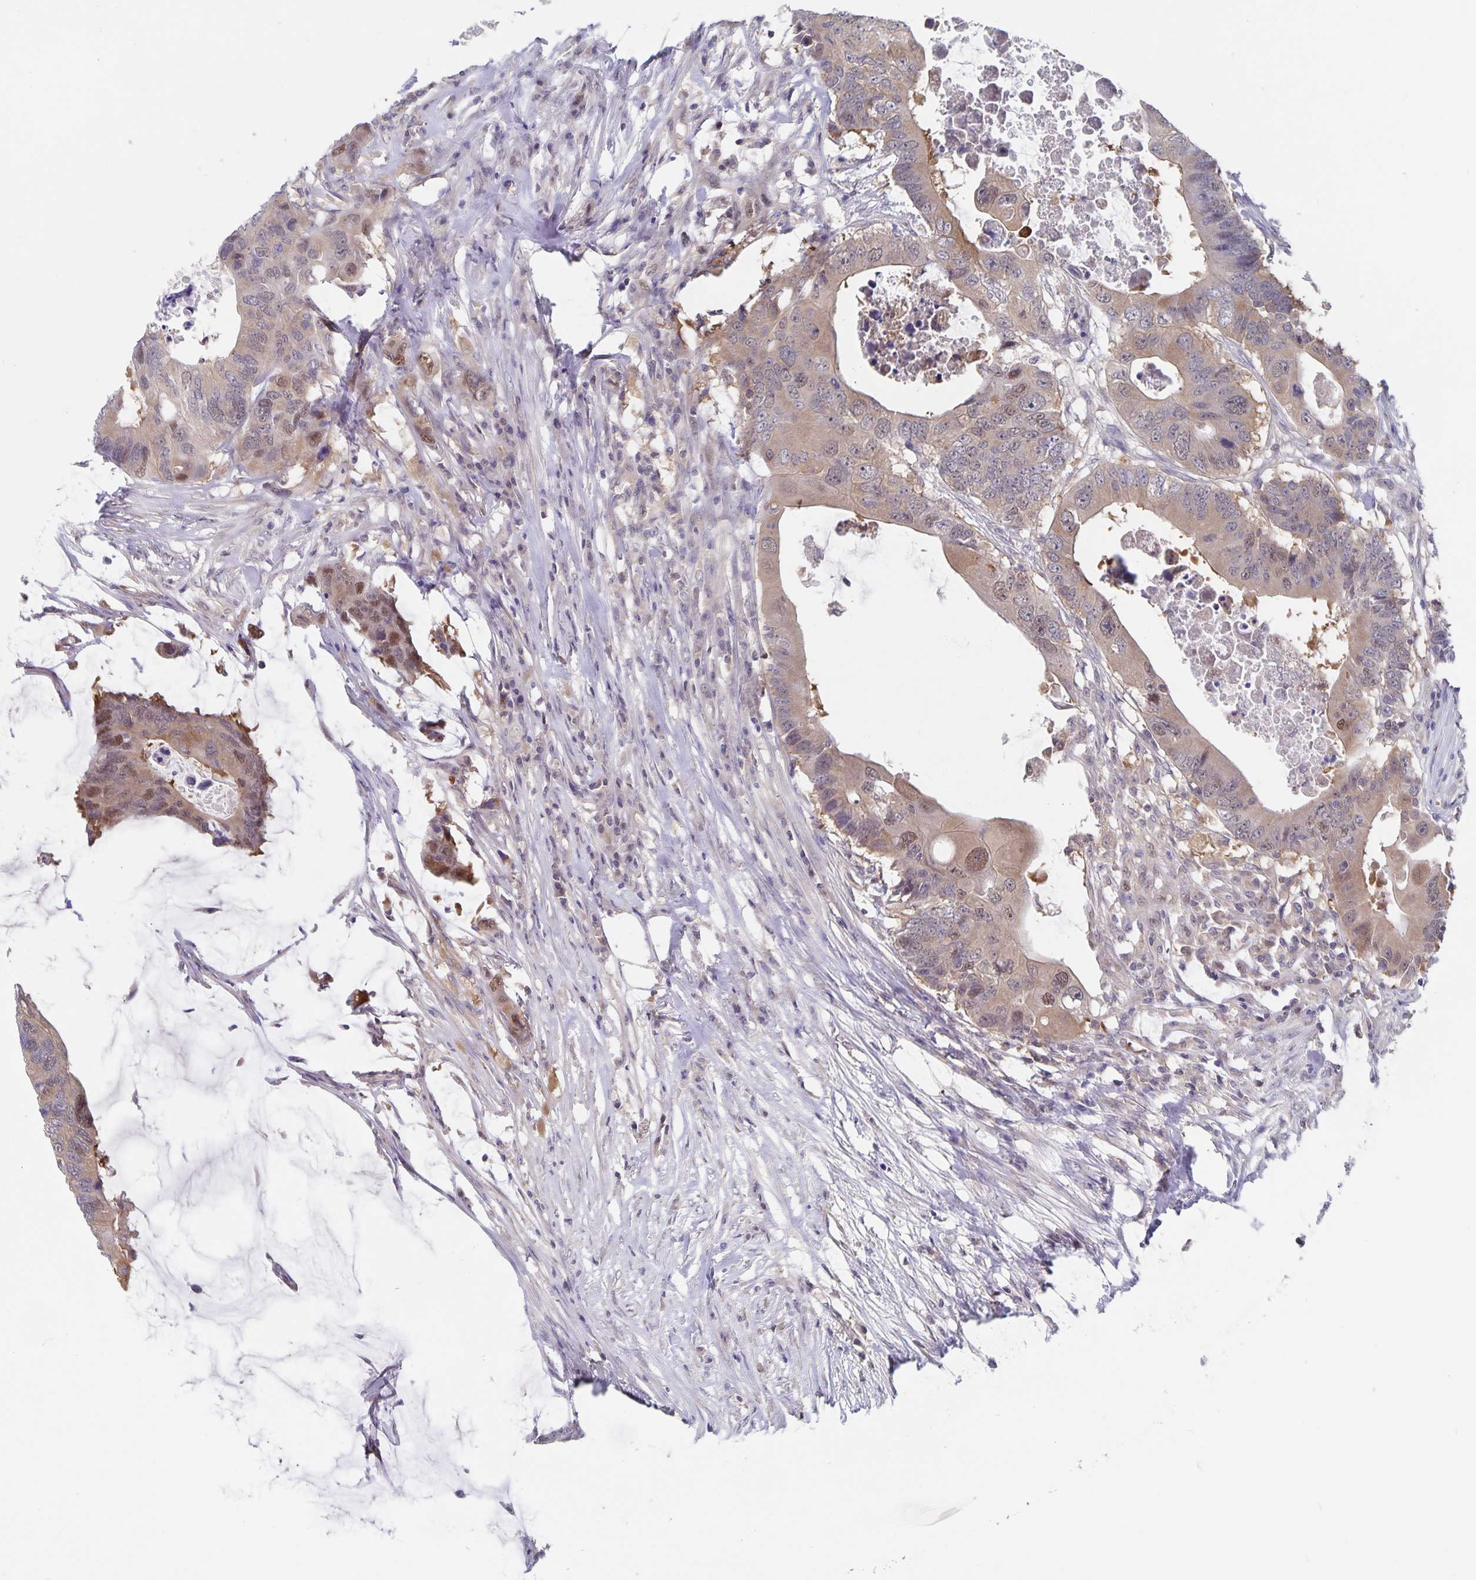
{"staining": {"intensity": "weak", "quantity": "25%-75%", "location": "cytoplasmic/membranous,nuclear"}, "tissue": "colorectal cancer", "cell_type": "Tumor cells", "image_type": "cancer", "snomed": [{"axis": "morphology", "description": "Adenocarcinoma, NOS"}, {"axis": "topography", "description": "Colon"}], "caption": "Adenocarcinoma (colorectal) stained with DAB (3,3'-diaminobenzidine) immunohistochemistry (IHC) shows low levels of weak cytoplasmic/membranous and nuclear expression in approximately 25%-75% of tumor cells.", "gene": "BAG6", "patient": {"sex": "male", "age": 71}}